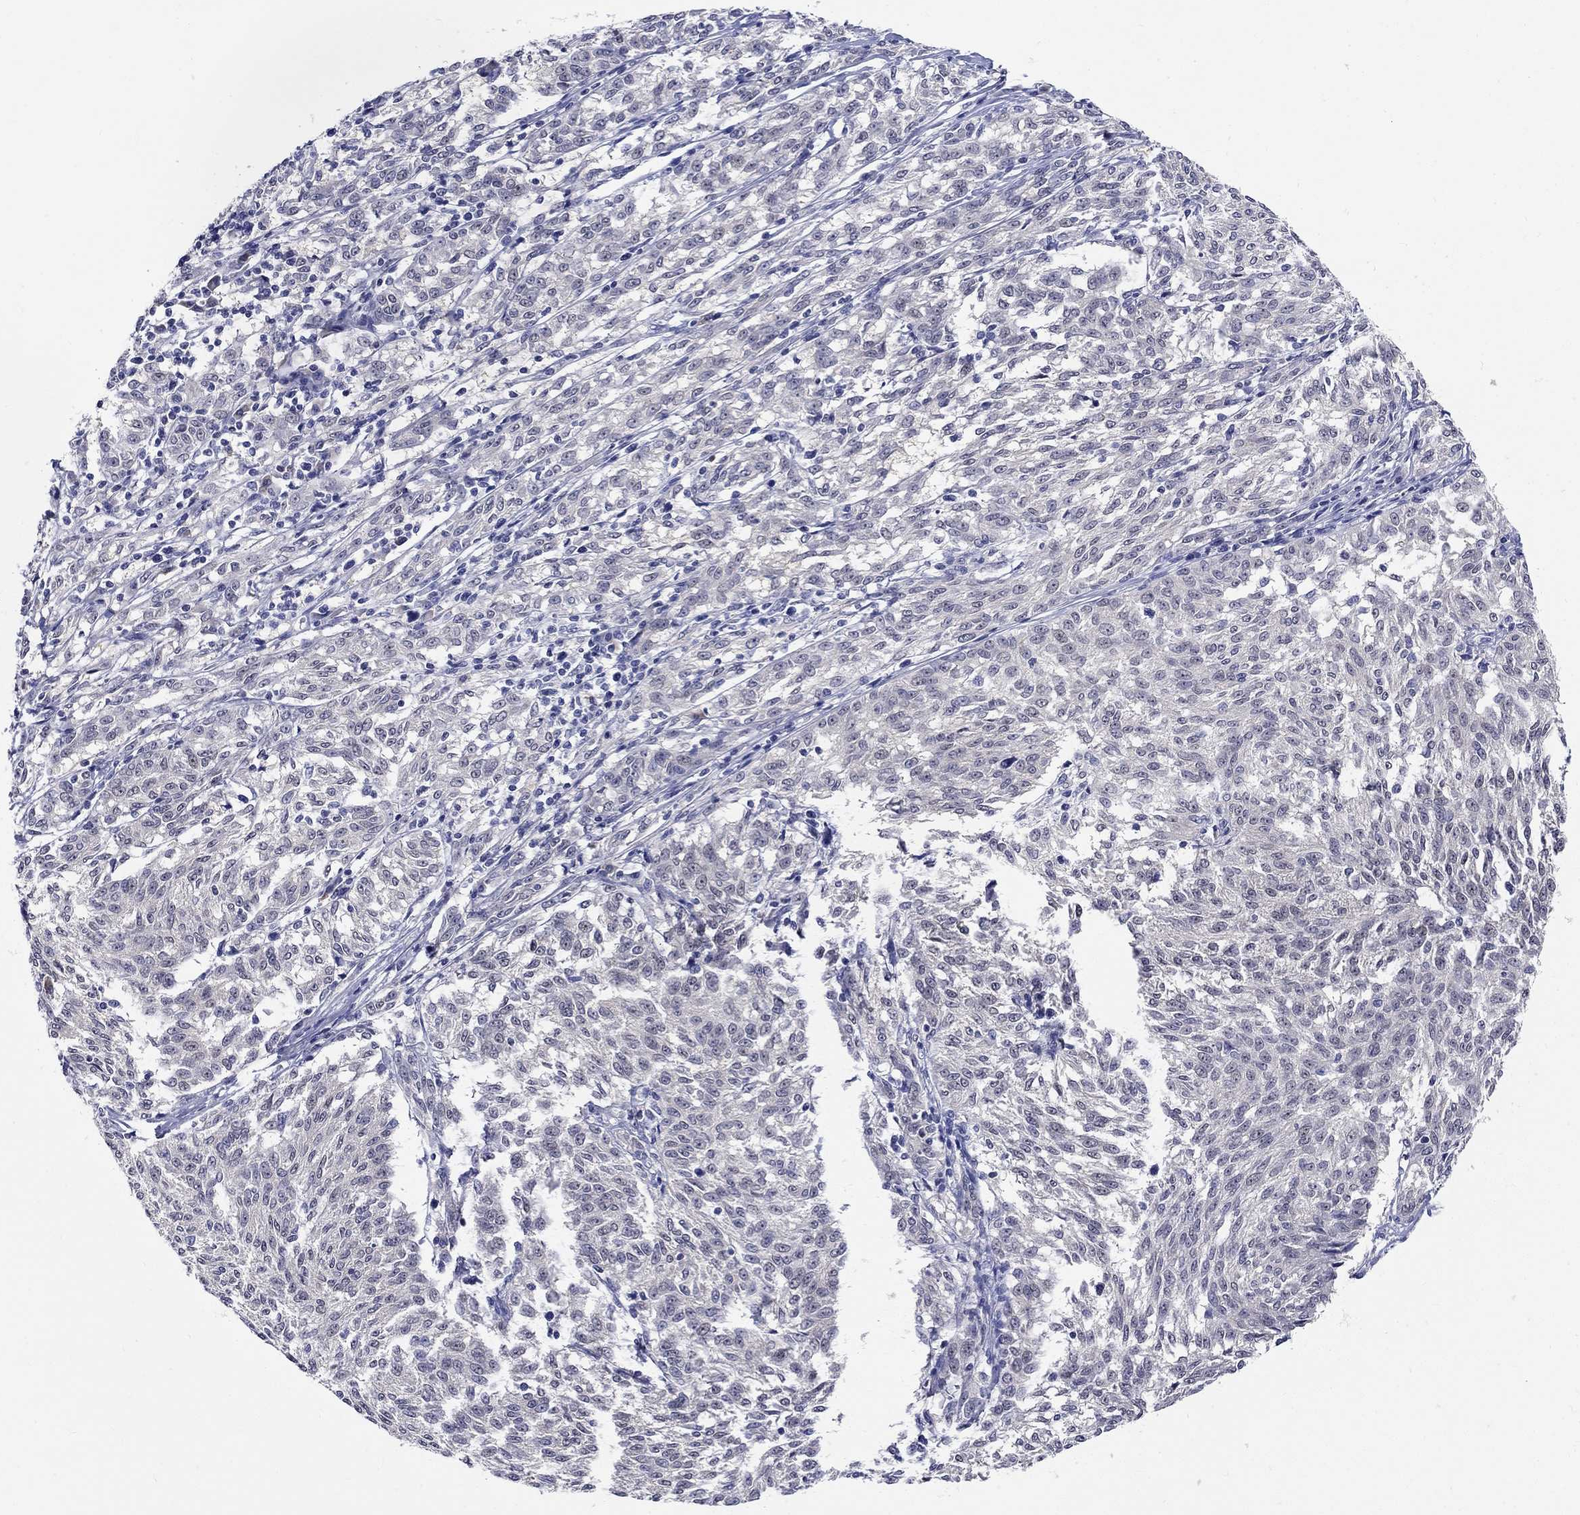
{"staining": {"intensity": "negative", "quantity": "none", "location": "none"}, "tissue": "melanoma", "cell_type": "Tumor cells", "image_type": "cancer", "snomed": [{"axis": "morphology", "description": "Malignant melanoma, NOS"}, {"axis": "topography", "description": "Skin"}], "caption": "DAB immunohistochemical staining of malignant melanoma demonstrates no significant positivity in tumor cells.", "gene": "SLC30A3", "patient": {"sex": "female", "age": 72}}